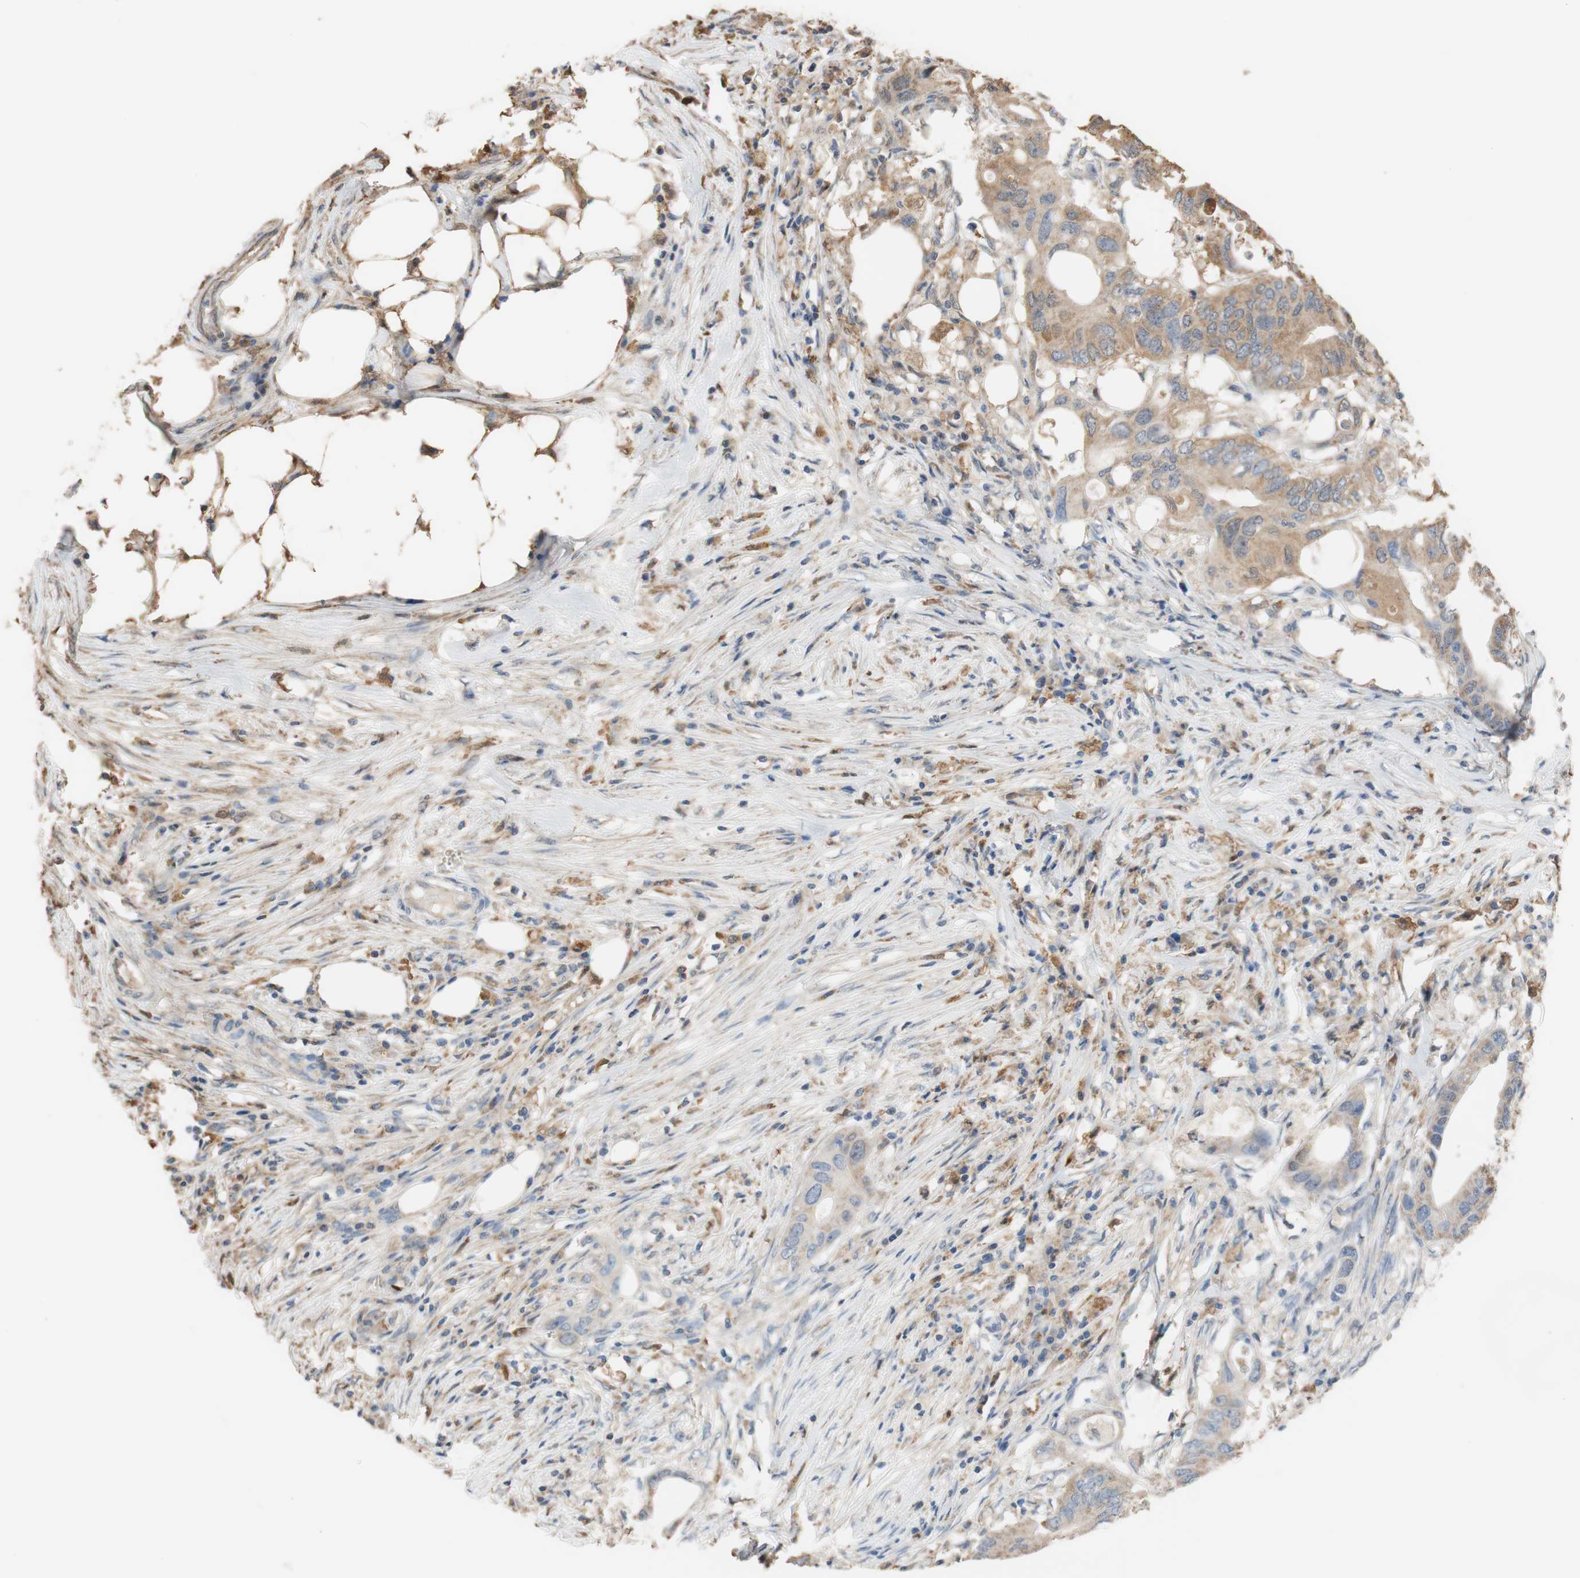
{"staining": {"intensity": "strong", "quantity": "25%-75%", "location": "cytoplasmic/membranous"}, "tissue": "colorectal cancer", "cell_type": "Tumor cells", "image_type": "cancer", "snomed": [{"axis": "morphology", "description": "Adenocarcinoma, NOS"}, {"axis": "topography", "description": "Colon"}], "caption": "A brown stain shows strong cytoplasmic/membranous expression of a protein in human colorectal cancer tumor cells. The protein of interest is stained brown, and the nuclei are stained in blue (DAB (3,3'-diaminobenzidine) IHC with brightfield microscopy, high magnification).", "gene": "ALDH1A2", "patient": {"sex": "male", "age": 71}}